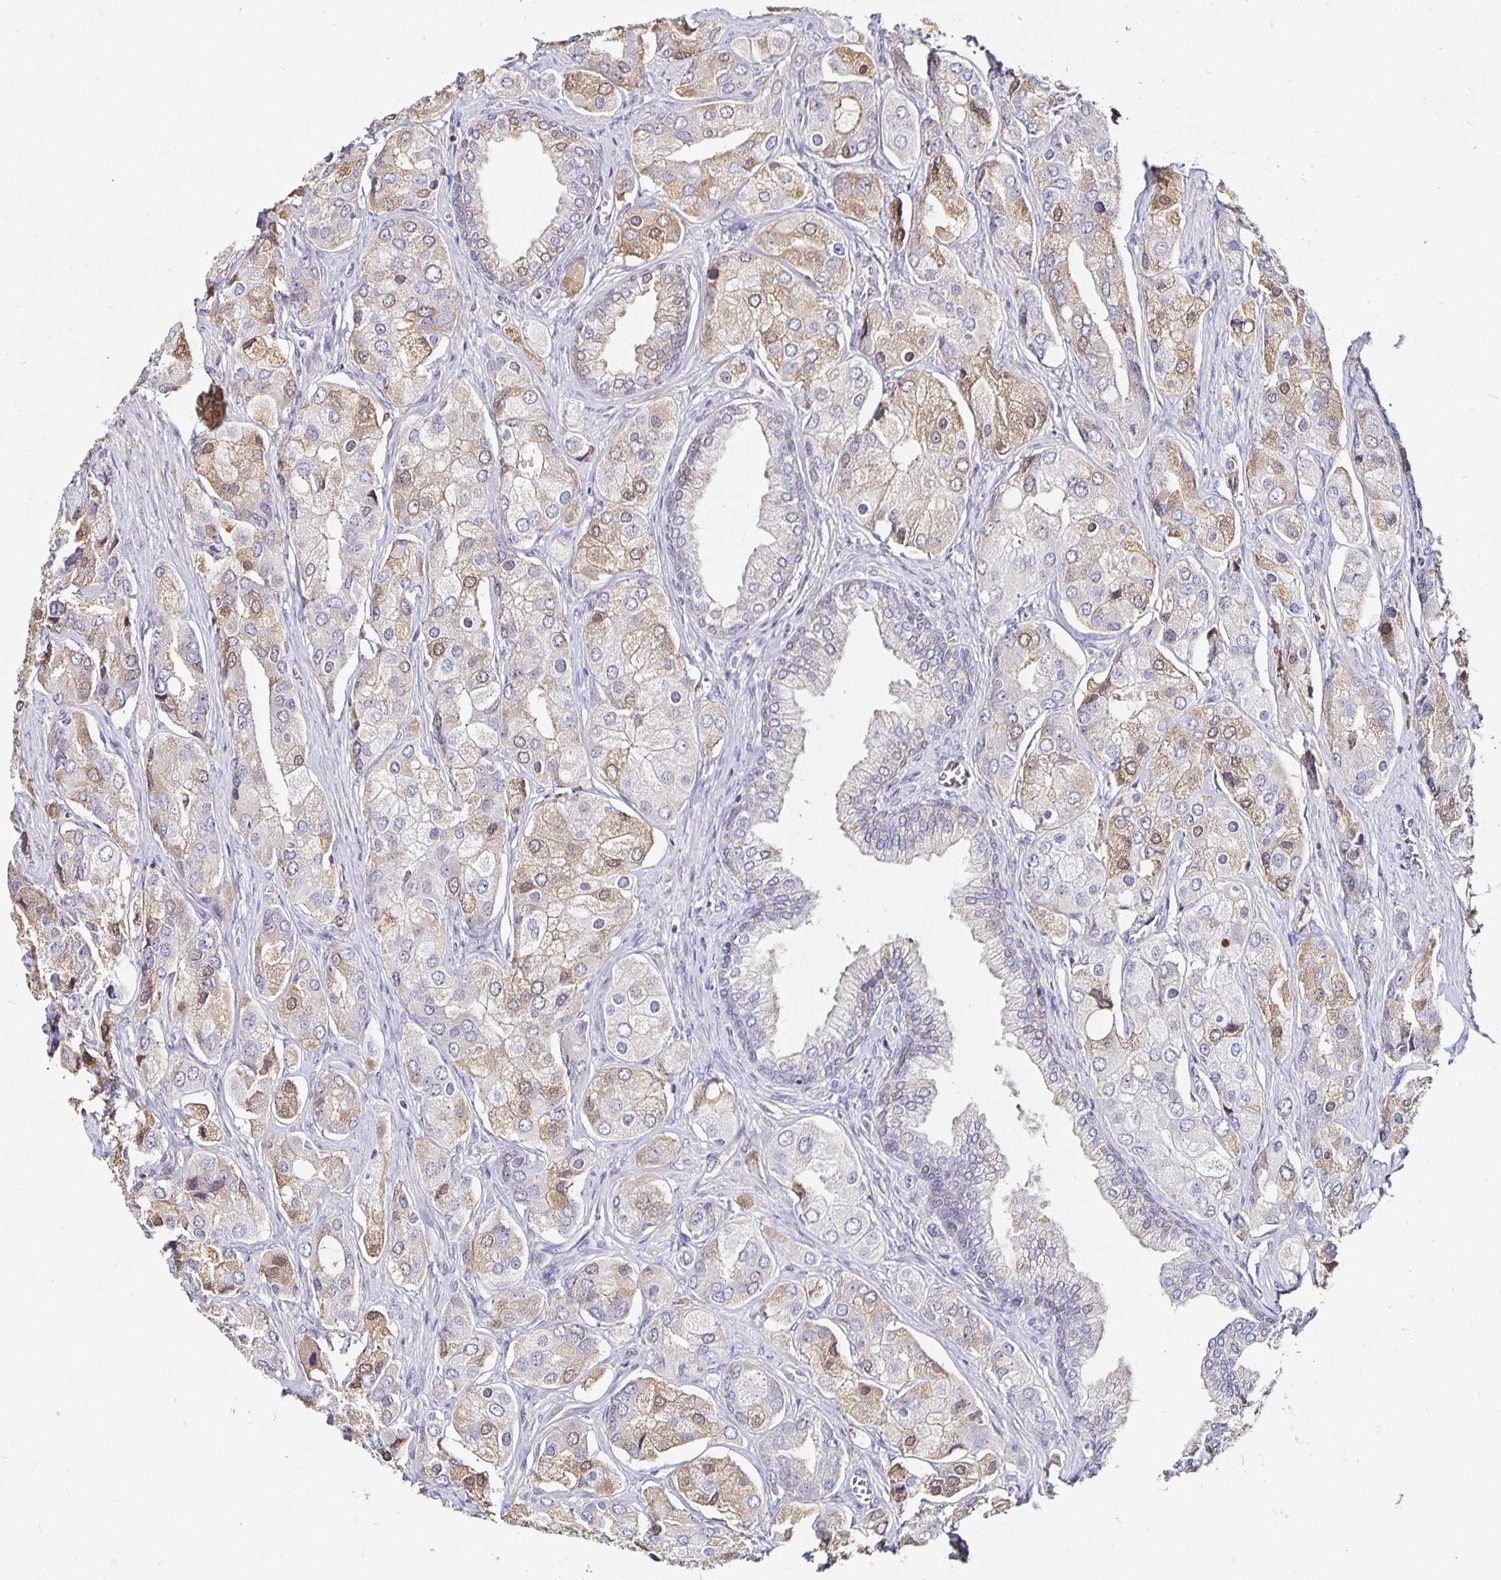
{"staining": {"intensity": "weak", "quantity": "25%-75%", "location": "cytoplasmic/membranous,nuclear"}, "tissue": "prostate cancer", "cell_type": "Tumor cells", "image_type": "cancer", "snomed": [{"axis": "morphology", "description": "Adenocarcinoma, Low grade"}, {"axis": "topography", "description": "Prostate"}], "caption": "Protein expression by immunohistochemistry shows weak cytoplasmic/membranous and nuclear positivity in about 25%-75% of tumor cells in prostate cancer.", "gene": "TTR", "patient": {"sex": "male", "age": 69}}